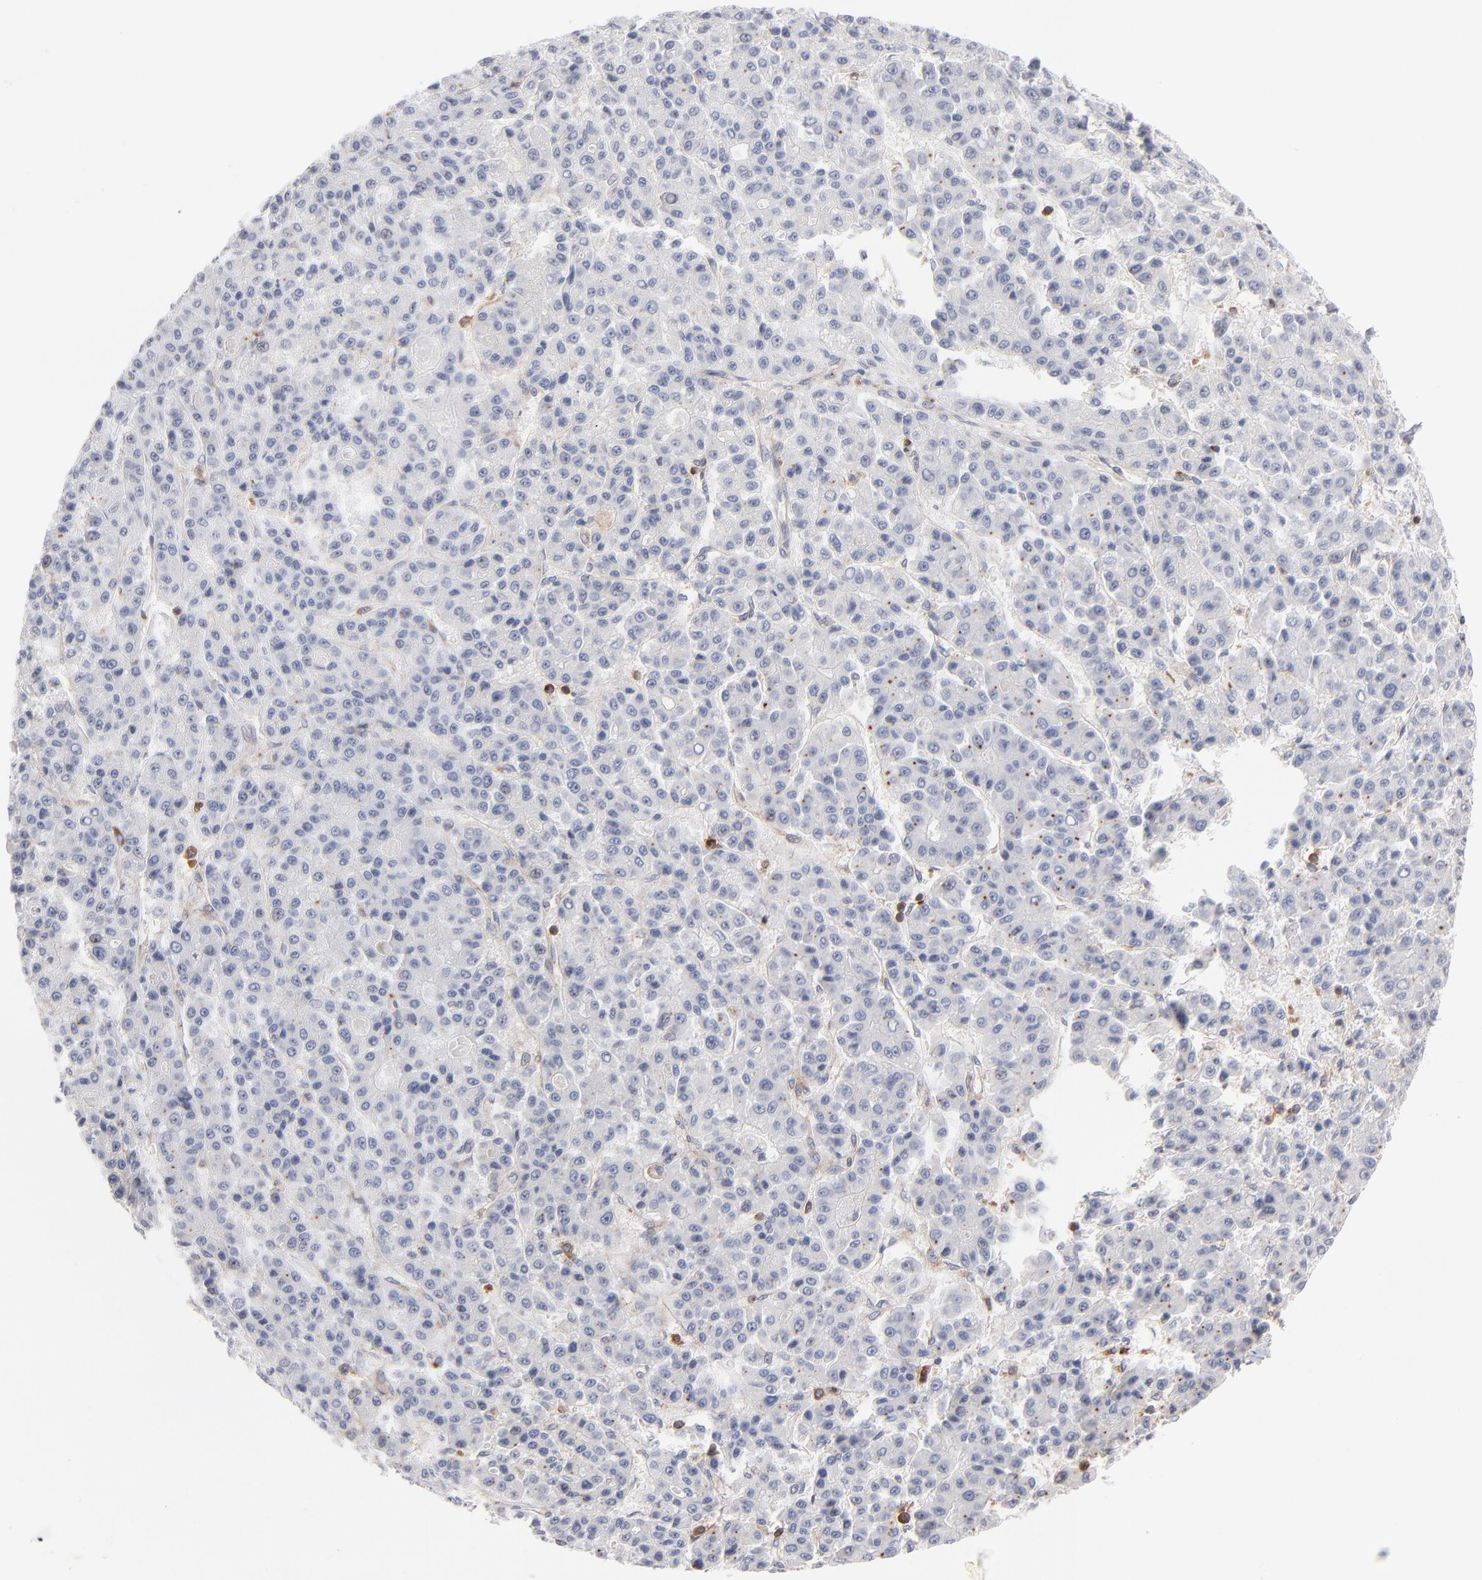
{"staining": {"intensity": "negative", "quantity": "none", "location": "none"}, "tissue": "liver cancer", "cell_type": "Tumor cells", "image_type": "cancer", "snomed": [{"axis": "morphology", "description": "Carcinoma, Hepatocellular, NOS"}, {"axis": "topography", "description": "Liver"}], "caption": "Immunohistochemical staining of human hepatocellular carcinoma (liver) shows no significant positivity in tumor cells.", "gene": "WIPF1", "patient": {"sex": "male", "age": 70}}